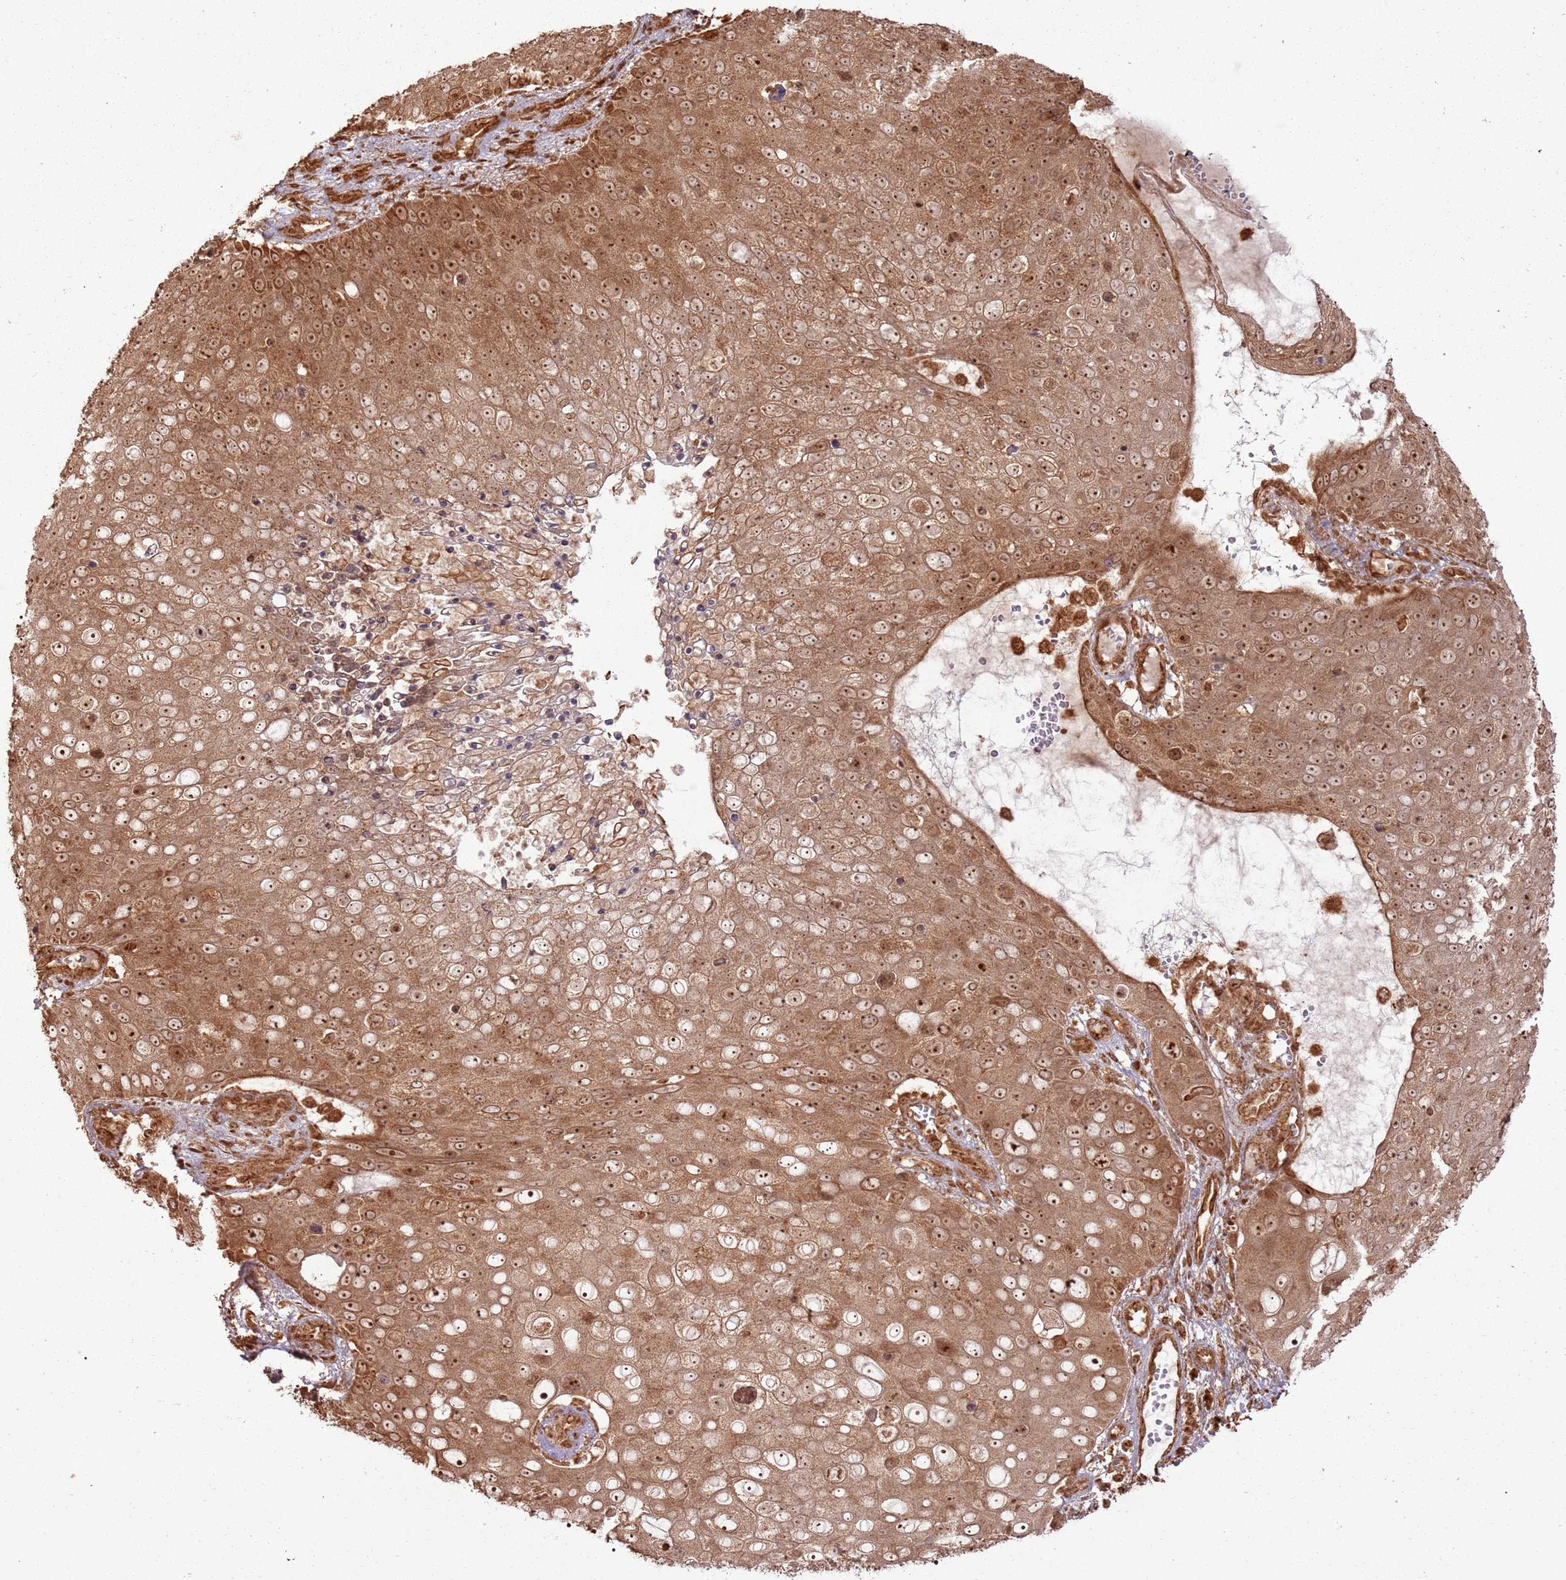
{"staining": {"intensity": "moderate", "quantity": ">75%", "location": "cytoplasmic/membranous,nuclear"}, "tissue": "skin cancer", "cell_type": "Tumor cells", "image_type": "cancer", "snomed": [{"axis": "morphology", "description": "Squamous cell carcinoma, NOS"}, {"axis": "topography", "description": "Skin"}], "caption": "Squamous cell carcinoma (skin) tissue exhibits moderate cytoplasmic/membranous and nuclear staining in approximately >75% of tumor cells, visualized by immunohistochemistry.", "gene": "TBC1D13", "patient": {"sex": "male", "age": 71}}